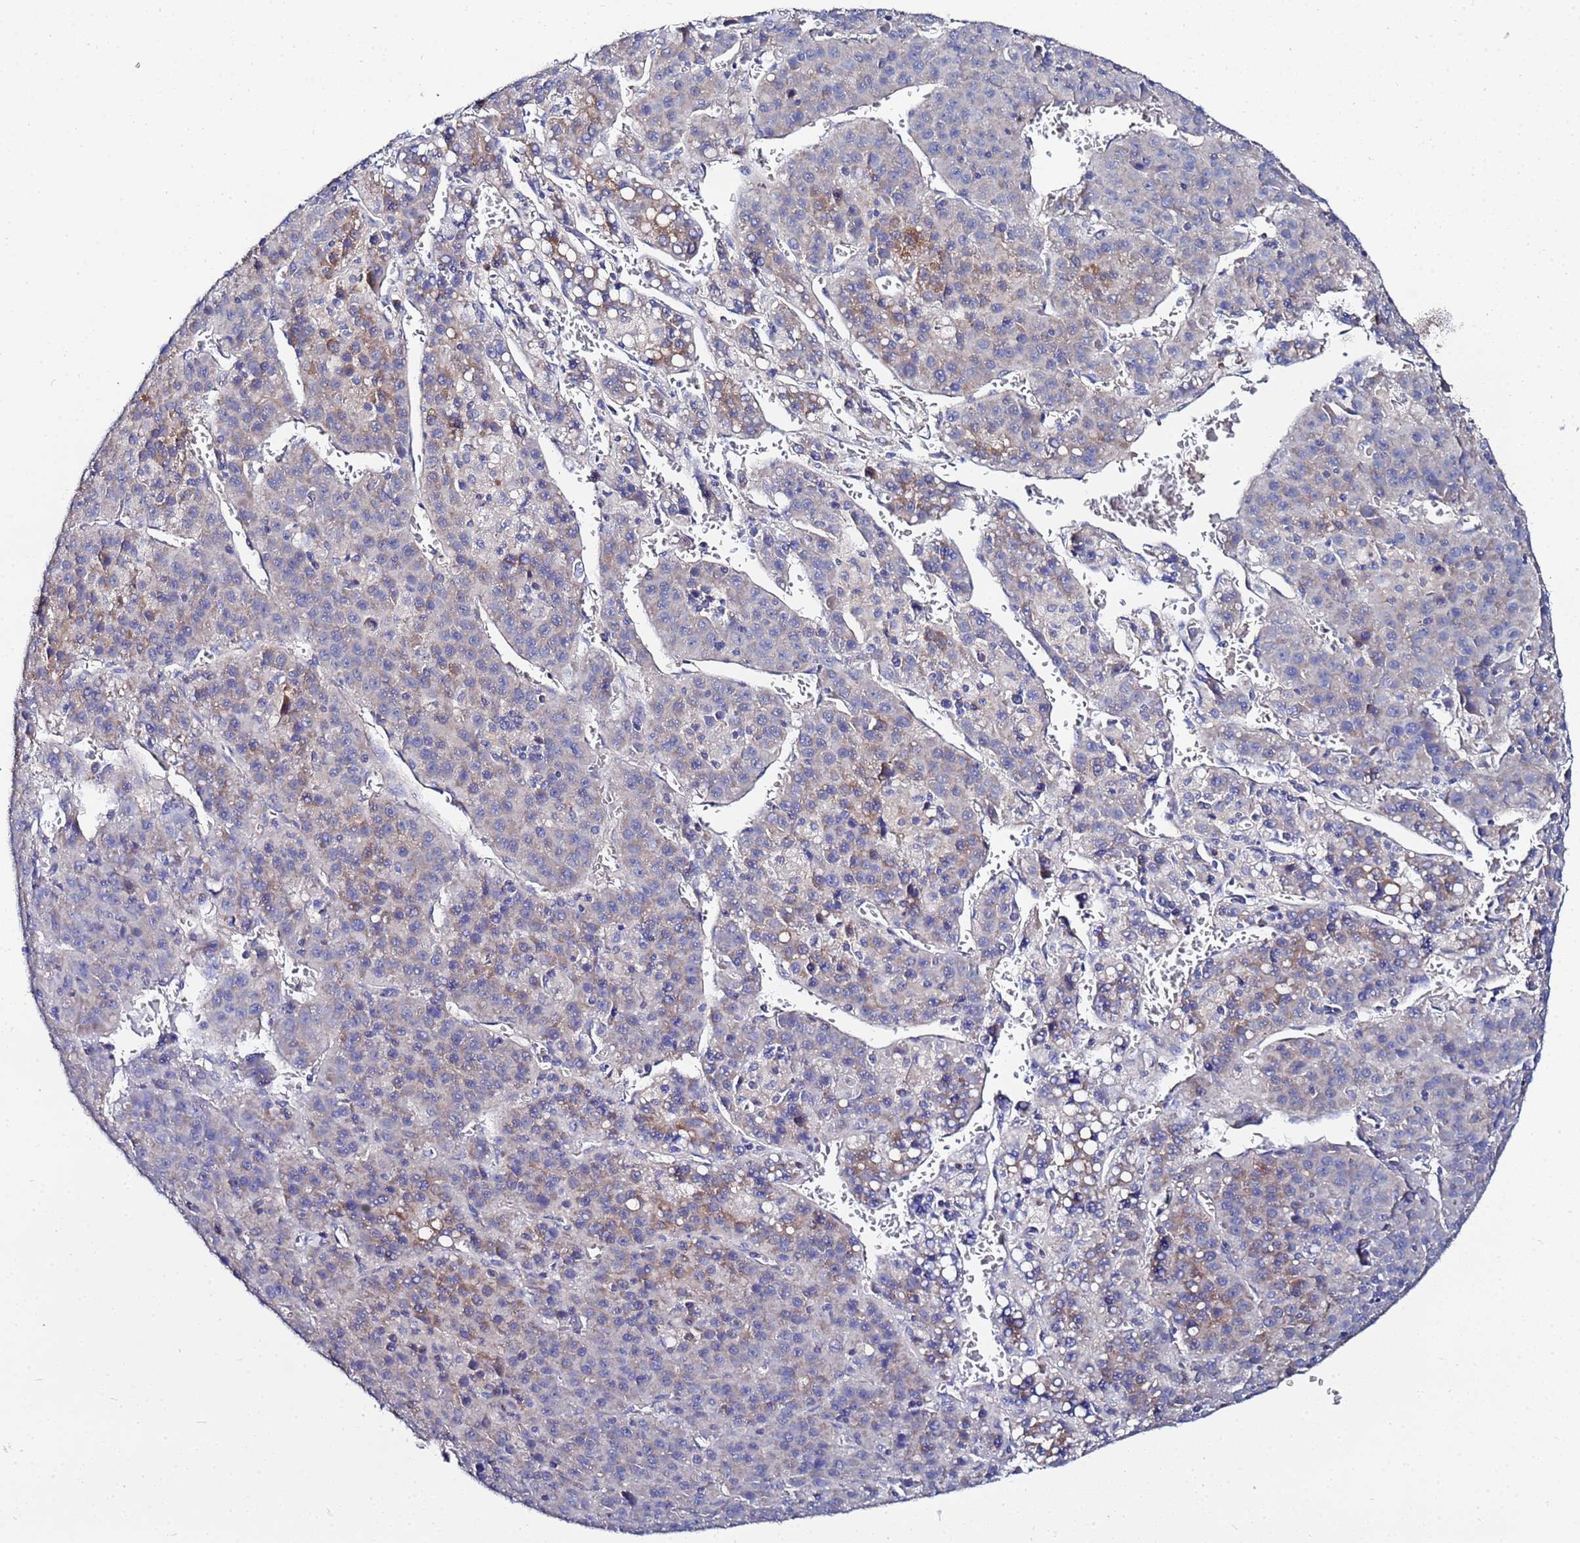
{"staining": {"intensity": "weak", "quantity": "<25%", "location": "cytoplasmic/membranous"}, "tissue": "liver cancer", "cell_type": "Tumor cells", "image_type": "cancer", "snomed": [{"axis": "morphology", "description": "Carcinoma, Hepatocellular, NOS"}, {"axis": "topography", "description": "Liver"}], "caption": "This image is of hepatocellular carcinoma (liver) stained with IHC to label a protein in brown with the nuclei are counter-stained blue. There is no expression in tumor cells.", "gene": "FAHD2A", "patient": {"sex": "female", "age": 53}}